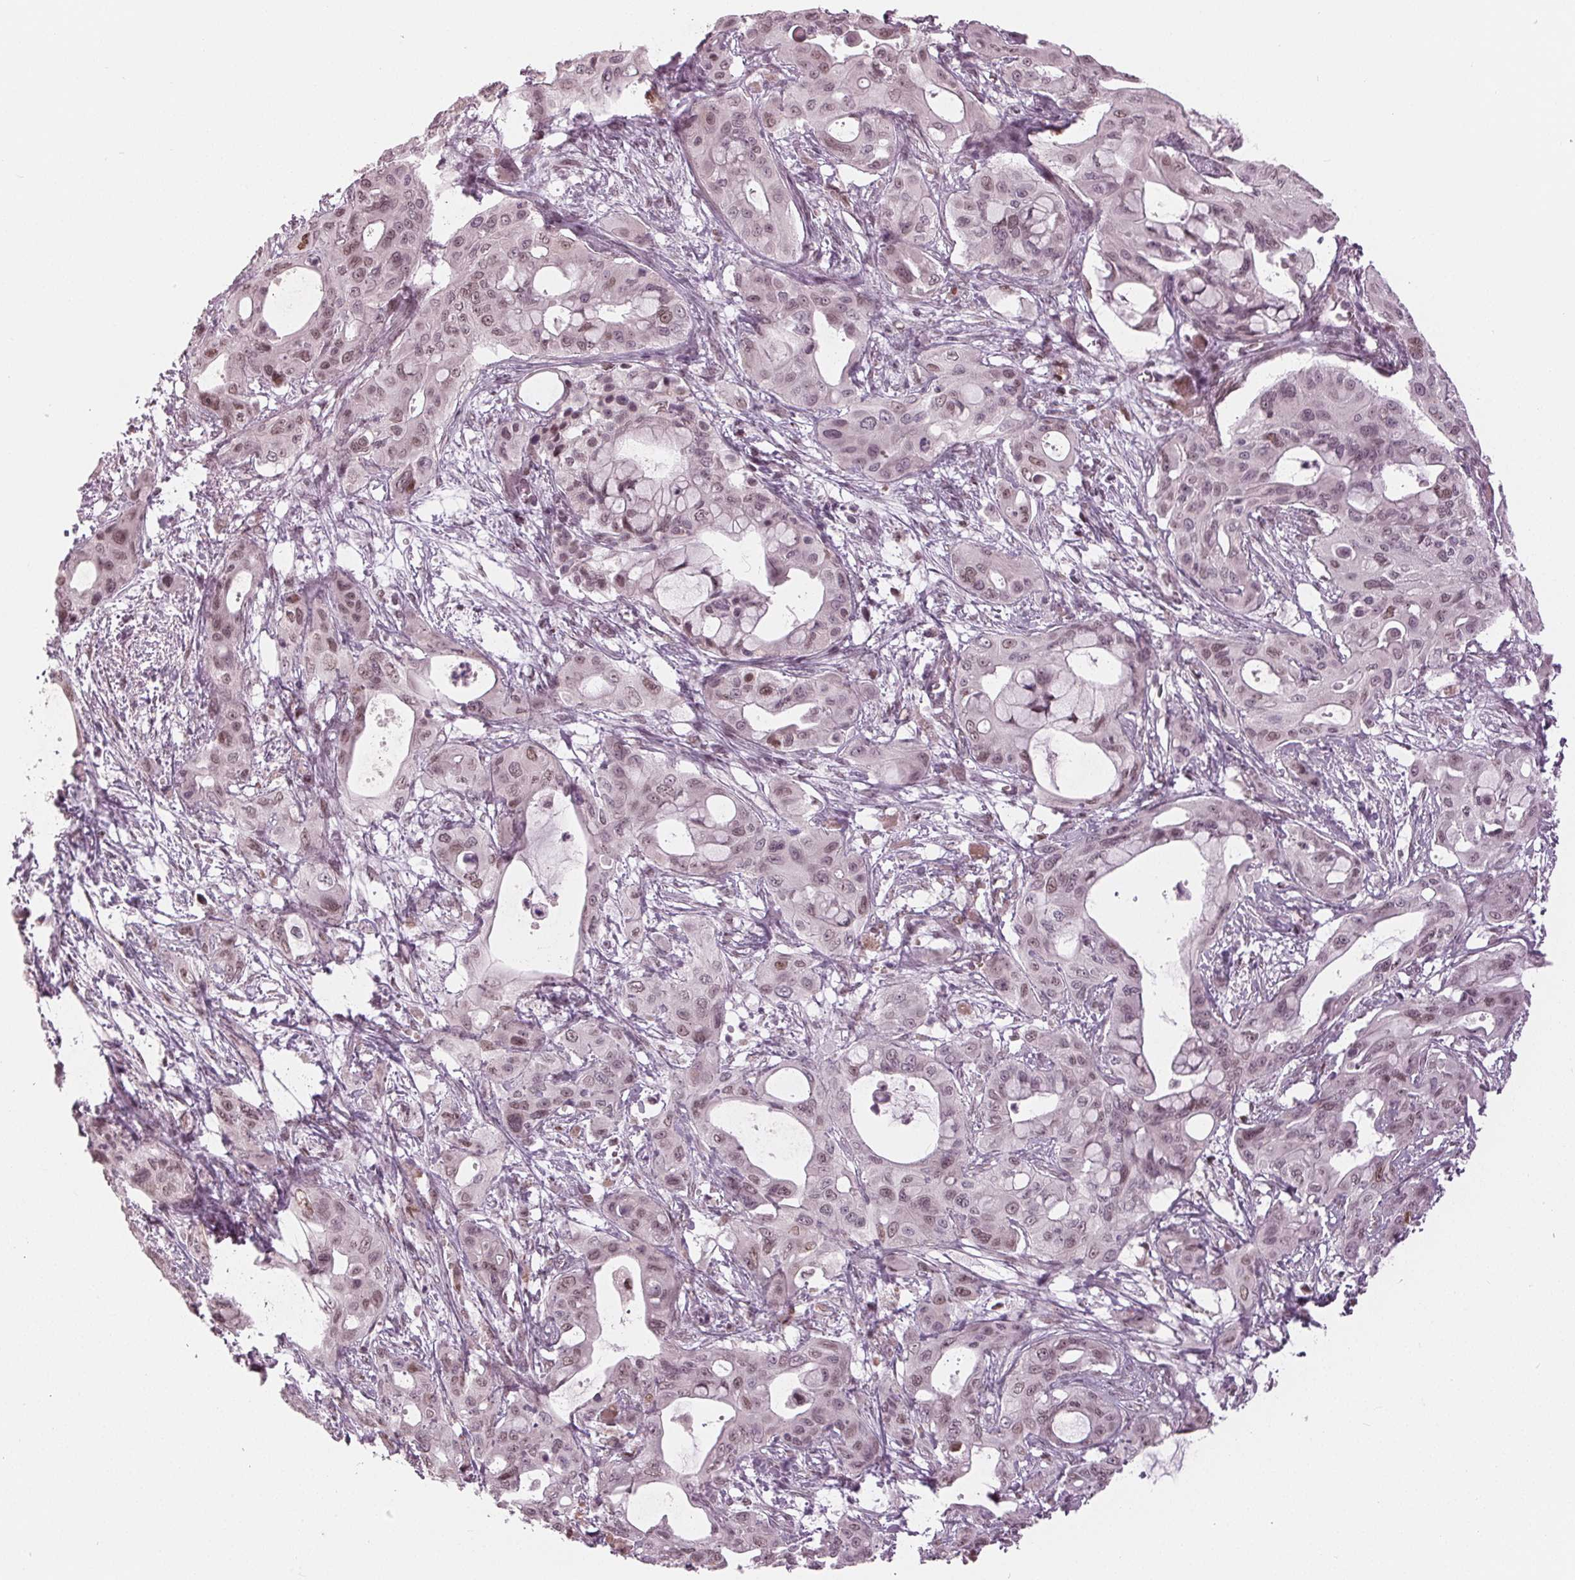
{"staining": {"intensity": "weak", "quantity": ">75%", "location": "nuclear"}, "tissue": "pancreatic cancer", "cell_type": "Tumor cells", "image_type": "cancer", "snomed": [{"axis": "morphology", "description": "Adenocarcinoma, NOS"}, {"axis": "topography", "description": "Pancreas"}], "caption": "Adenocarcinoma (pancreatic) tissue reveals weak nuclear expression in about >75% of tumor cells (Brightfield microscopy of DAB IHC at high magnification).", "gene": "DNMT3L", "patient": {"sex": "male", "age": 71}}